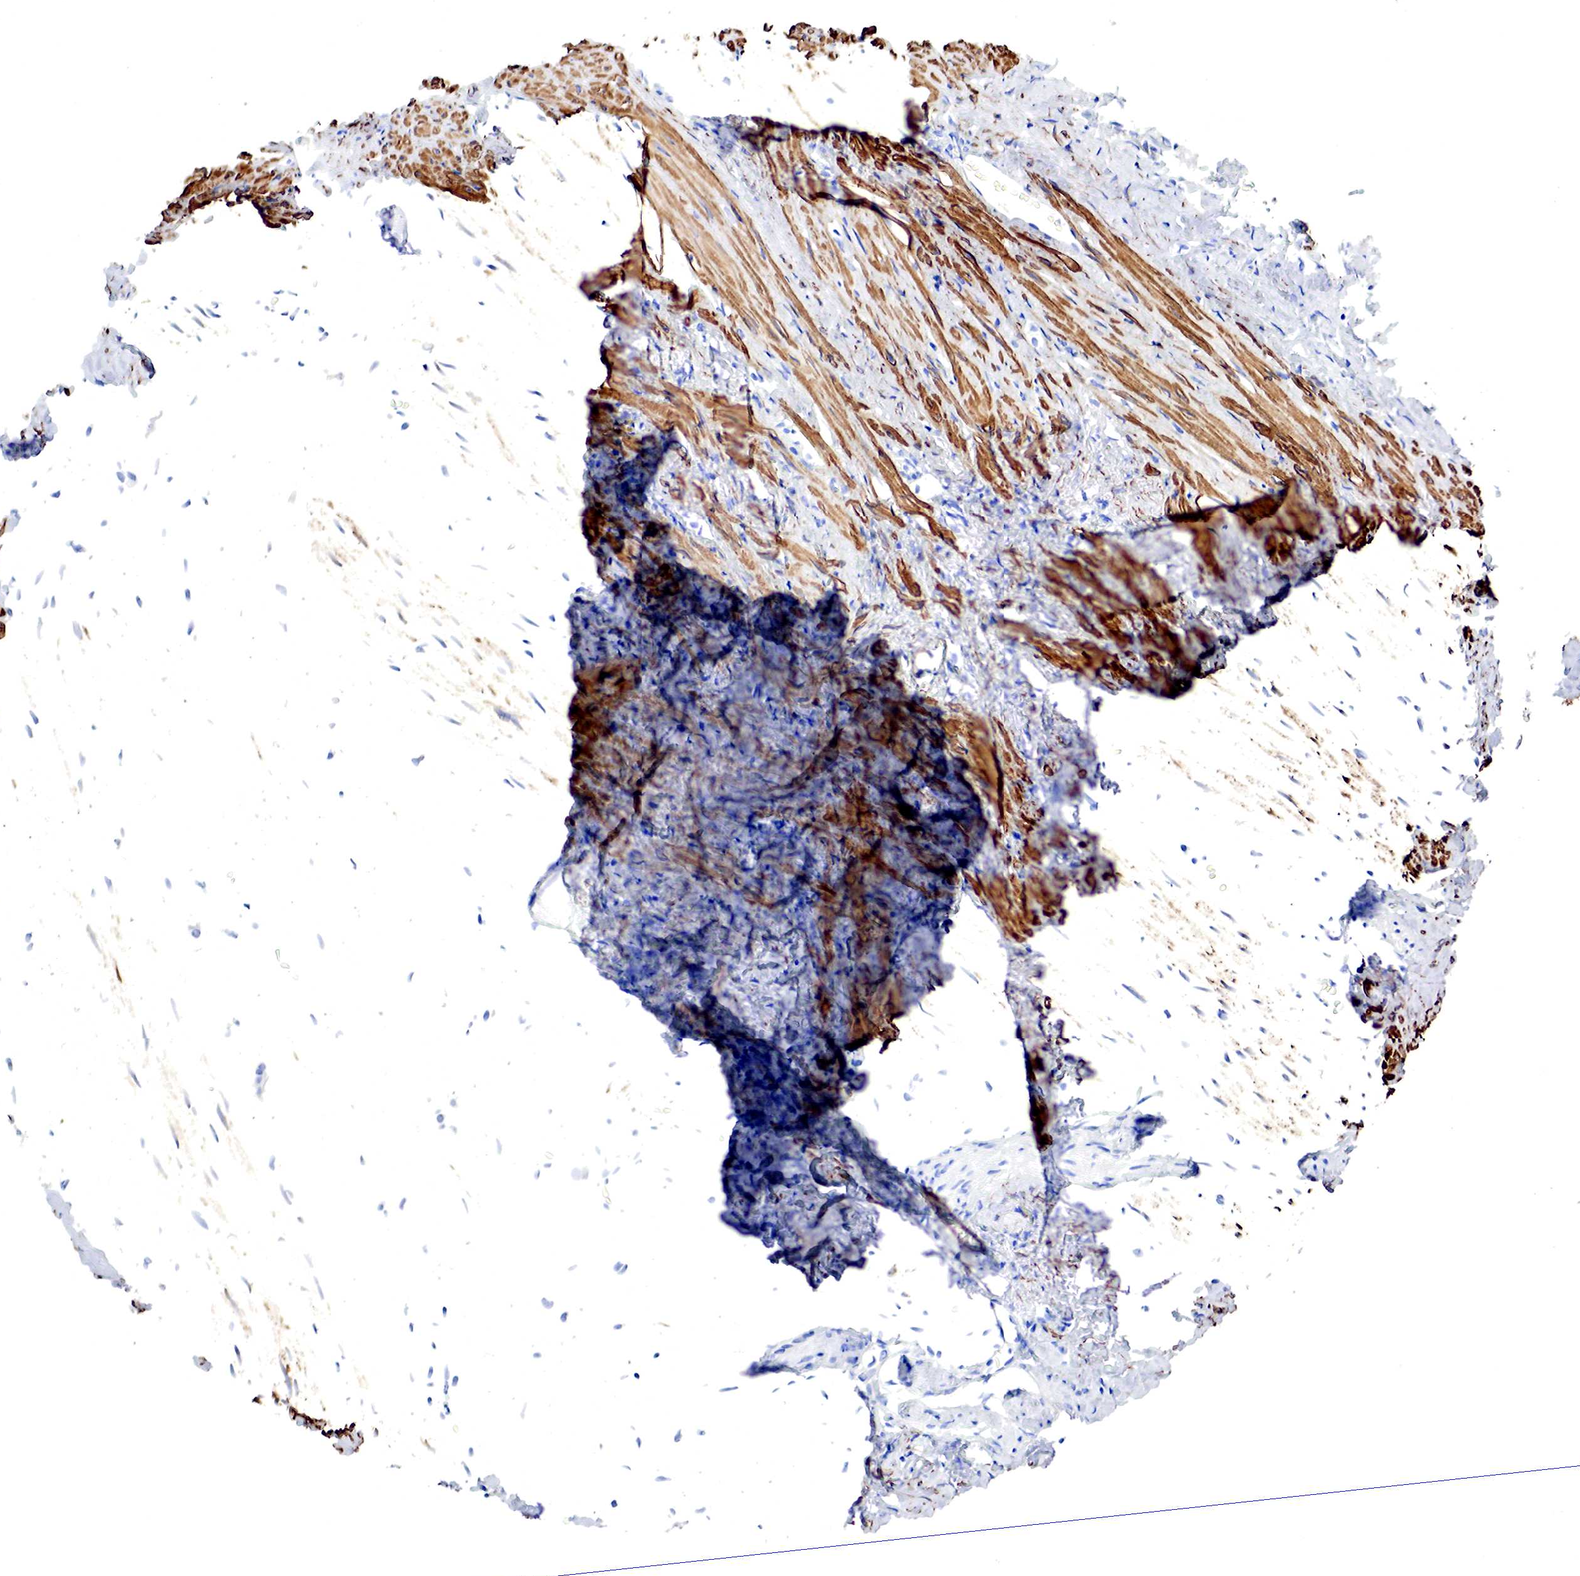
{"staining": {"intensity": "negative", "quantity": "none", "location": "none"}, "tissue": "seminal vesicle", "cell_type": "Glandular cells", "image_type": "normal", "snomed": [{"axis": "morphology", "description": "Normal tissue, NOS"}, {"axis": "topography", "description": "Seminal veicle"}], "caption": "Immunohistochemical staining of benign human seminal vesicle reveals no significant staining in glandular cells. The staining is performed using DAB brown chromogen with nuclei counter-stained in using hematoxylin.", "gene": "TPM1", "patient": {"sex": "male", "age": 60}}